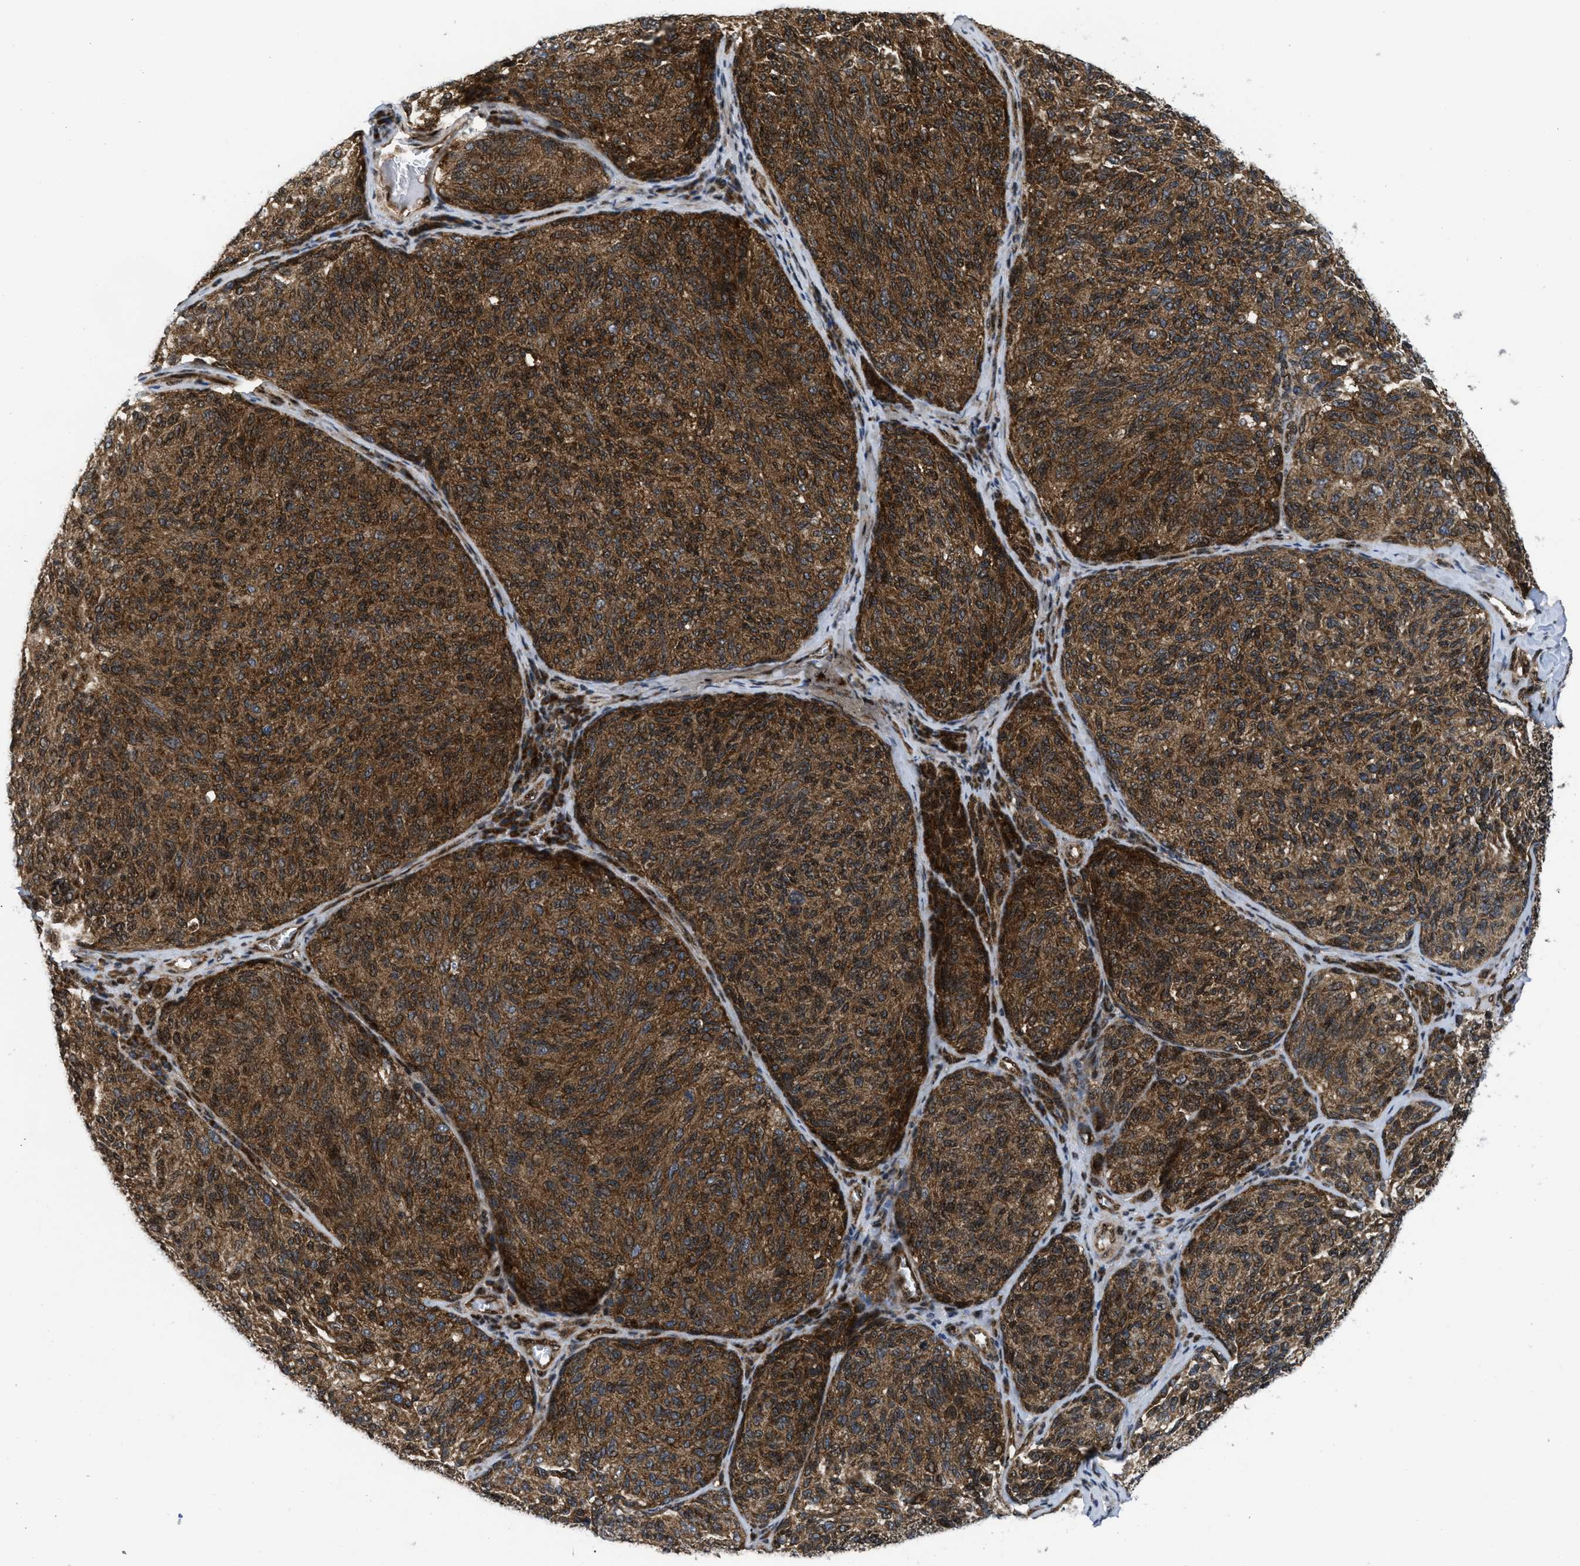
{"staining": {"intensity": "moderate", "quantity": ">75%", "location": "cytoplasmic/membranous,nuclear"}, "tissue": "melanoma", "cell_type": "Tumor cells", "image_type": "cancer", "snomed": [{"axis": "morphology", "description": "Malignant melanoma, NOS"}, {"axis": "topography", "description": "Skin"}], "caption": "Tumor cells reveal medium levels of moderate cytoplasmic/membranous and nuclear staining in about >75% of cells in human malignant melanoma. Using DAB (3,3'-diaminobenzidine) (brown) and hematoxylin (blue) stains, captured at high magnification using brightfield microscopy.", "gene": "PPP2CB", "patient": {"sex": "female", "age": 73}}